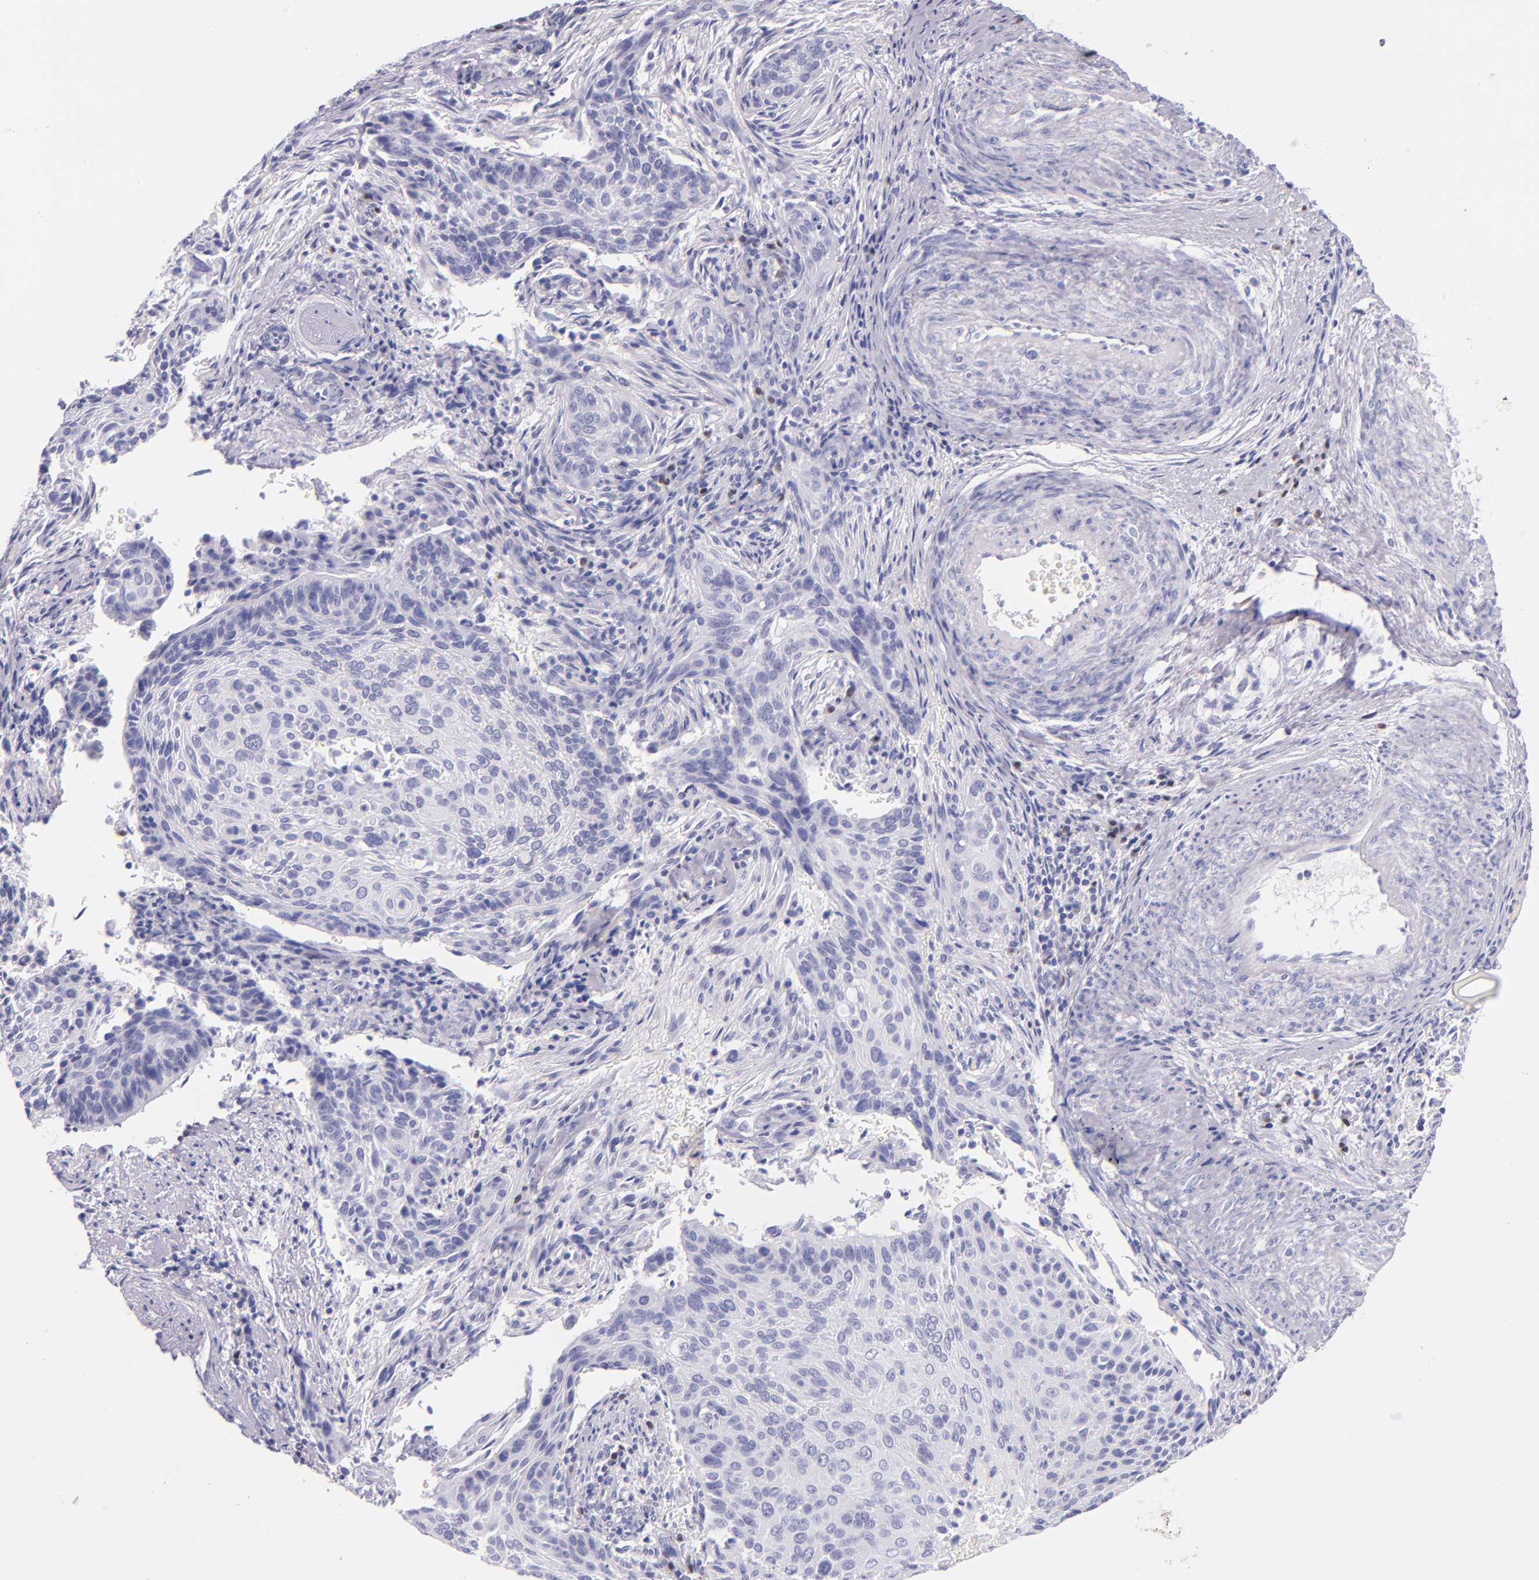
{"staining": {"intensity": "negative", "quantity": "none", "location": "none"}, "tissue": "cervical cancer", "cell_type": "Tumor cells", "image_type": "cancer", "snomed": [{"axis": "morphology", "description": "Squamous cell carcinoma, NOS"}, {"axis": "topography", "description": "Cervix"}], "caption": "Tumor cells show no significant staining in squamous cell carcinoma (cervical).", "gene": "IRF4", "patient": {"sex": "female", "age": 33}}